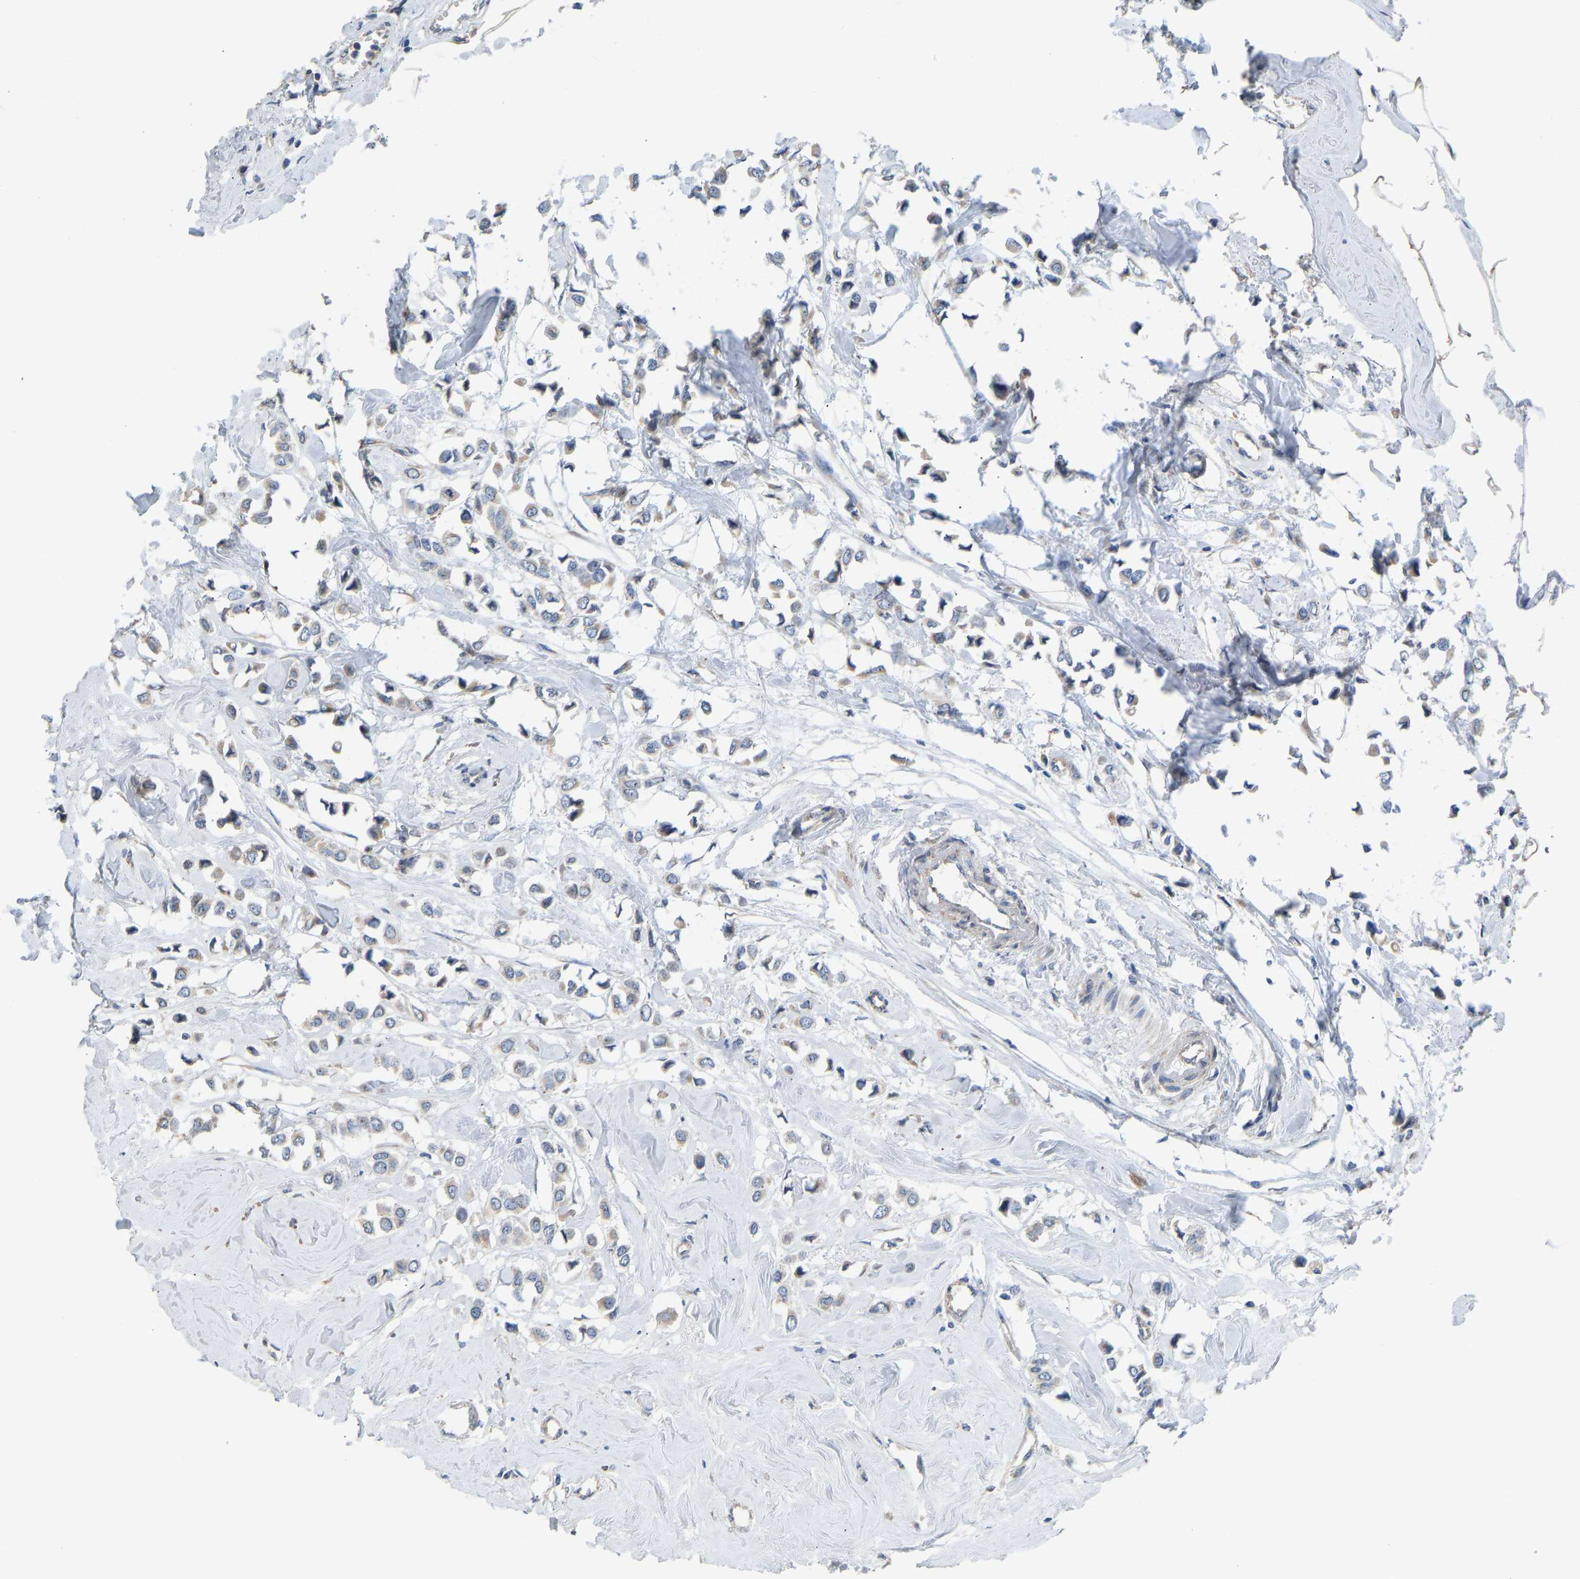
{"staining": {"intensity": "weak", "quantity": "25%-75%", "location": "cytoplasmic/membranous"}, "tissue": "breast cancer", "cell_type": "Tumor cells", "image_type": "cancer", "snomed": [{"axis": "morphology", "description": "Lobular carcinoma"}, {"axis": "topography", "description": "Breast"}], "caption": "A photomicrograph of lobular carcinoma (breast) stained for a protein demonstrates weak cytoplasmic/membranous brown staining in tumor cells.", "gene": "TMEM150A", "patient": {"sex": "female", "age": 51}}